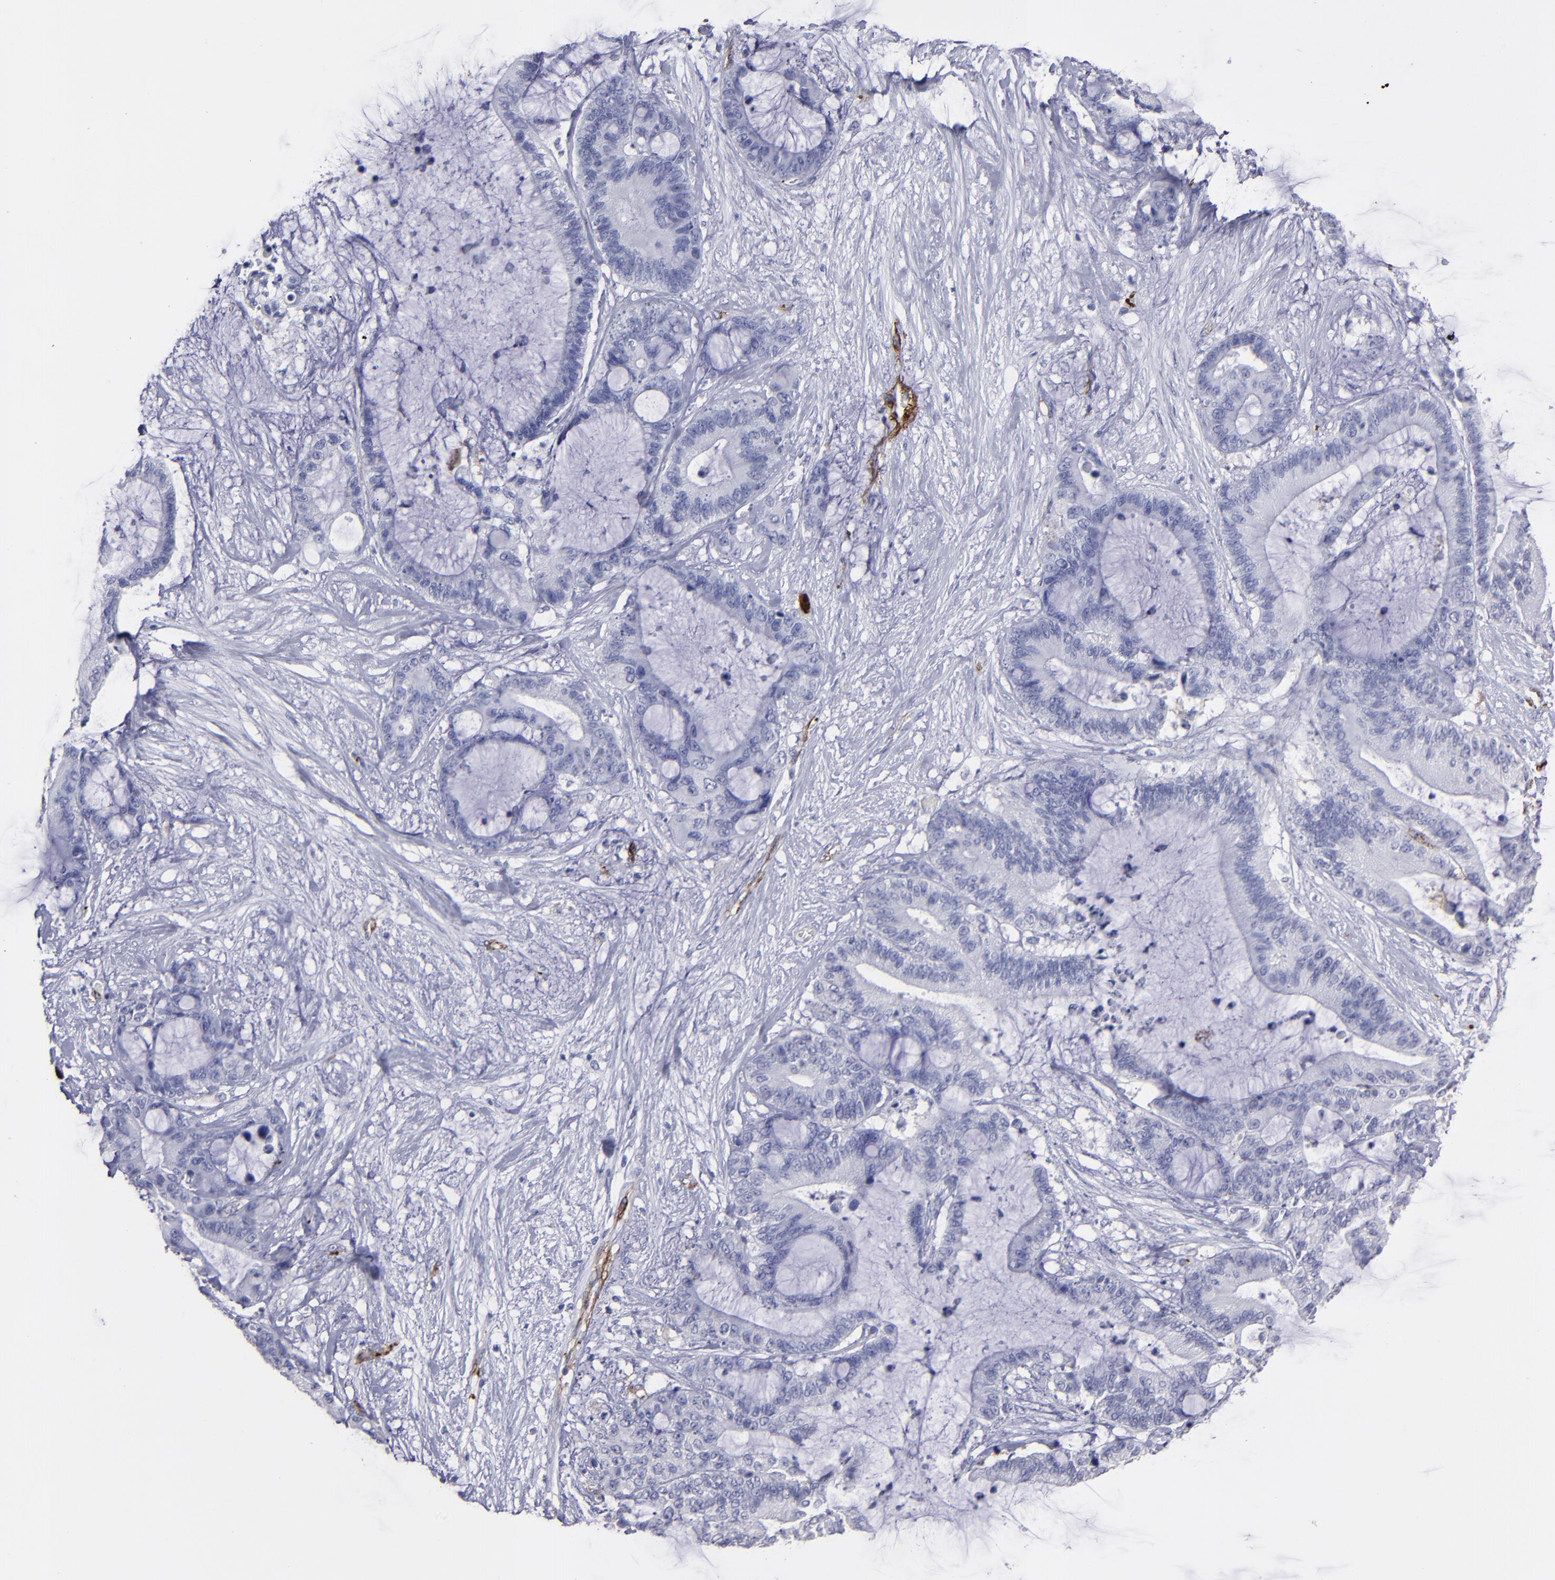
{"staining": {"intensity": "negative", "quantity": "none", "location": "none"}, "tissue": "liver cancer", "cell_type": "Tumor cells", "image_type": "cancer", "snomed": [{"axis": "morphology", "description": "Cholangiocarcinoma"}, {"axis": "topography", "description": "Liver"}], "caption": "IHC histopathology image of liver cancer (cholangiocarcinoma) stained for a protein (brown), which demonstrates no positivity in tumor cells.", "gene": "CD36", "patient": {"sex": "female", "age": 73}}